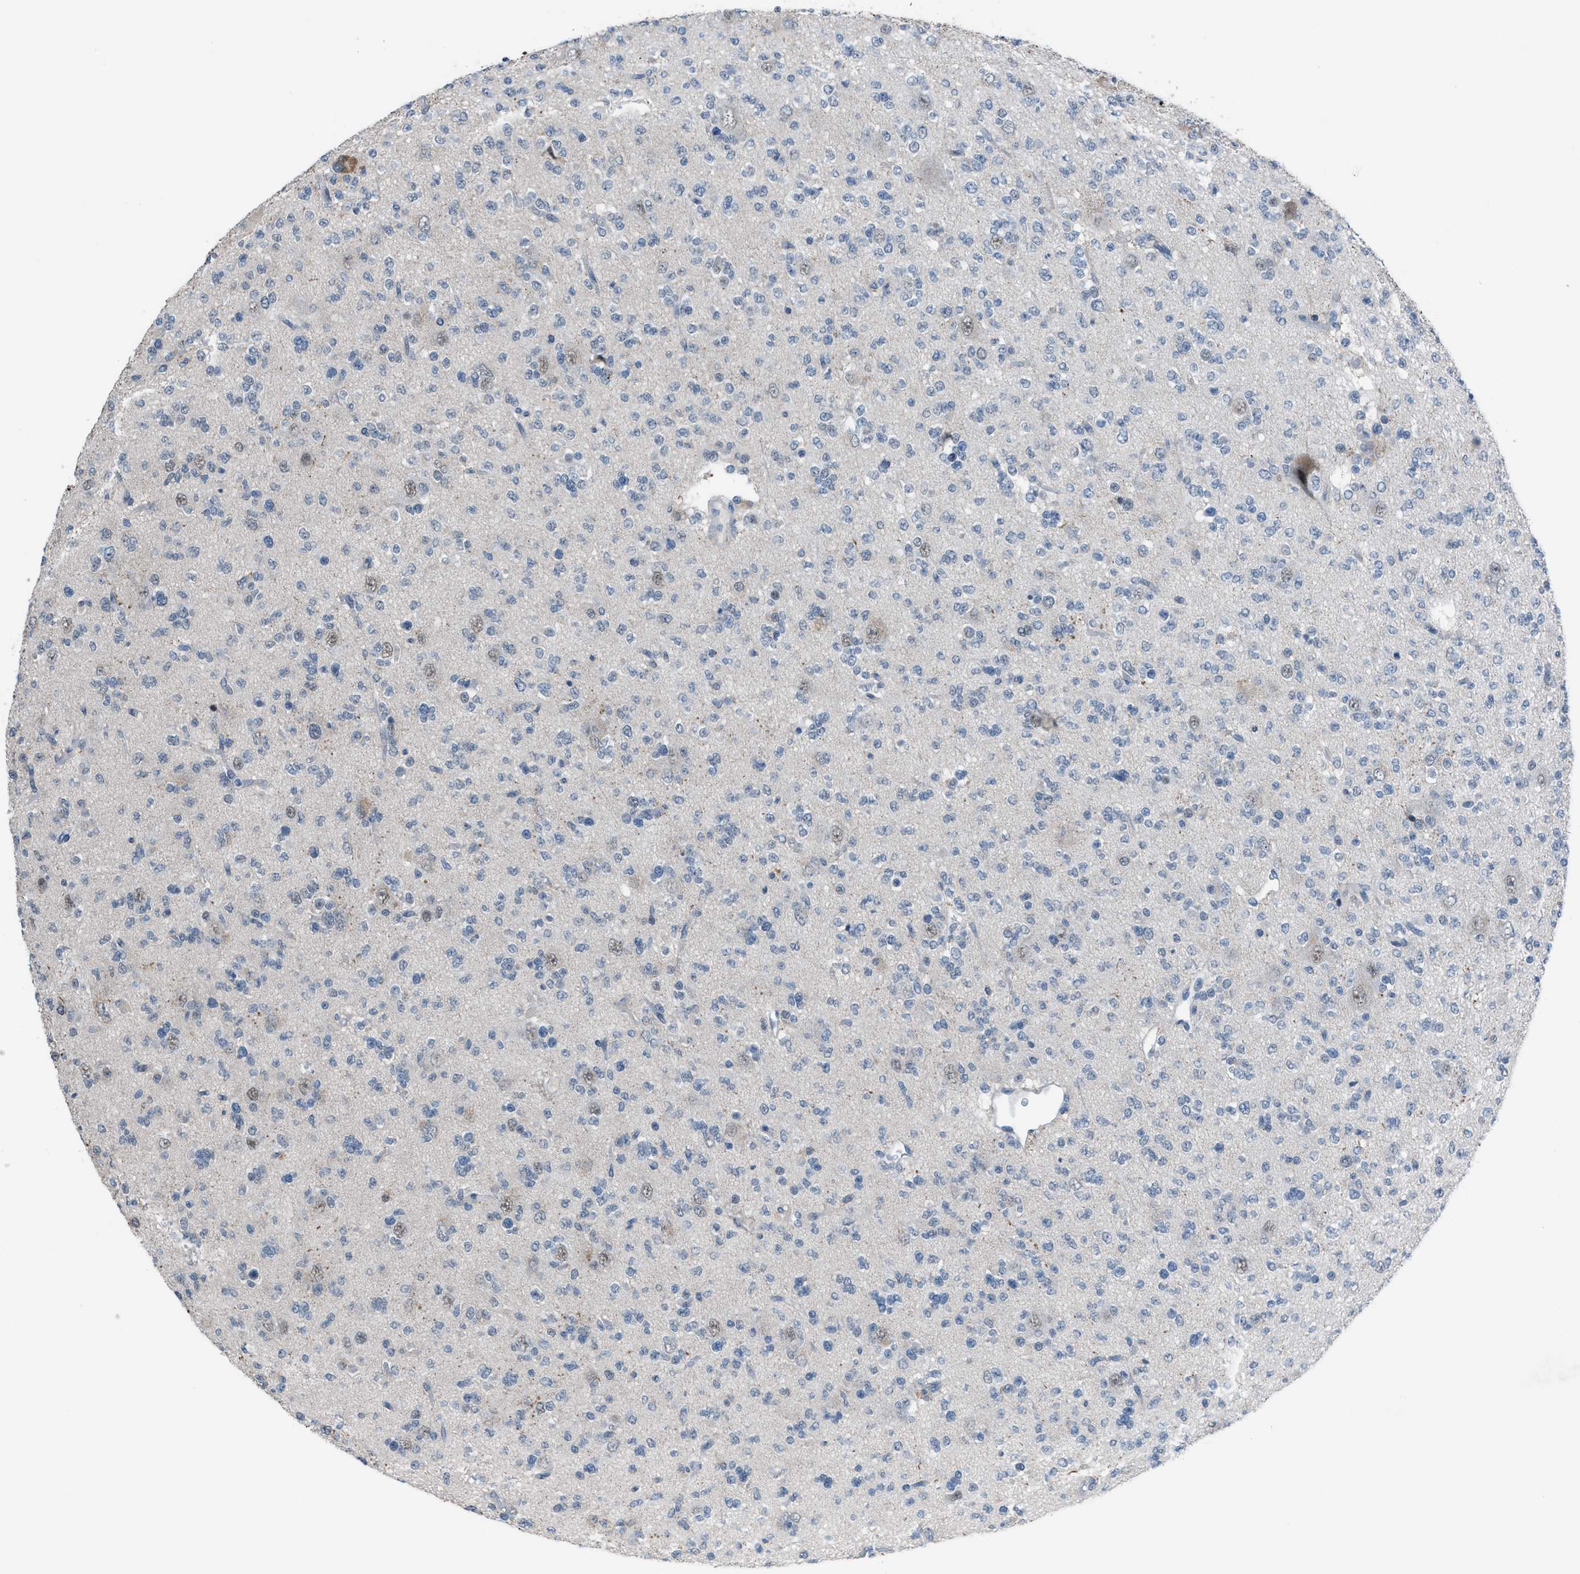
{"staining": {"intensity": "negative", "quantity": "none", "location": "none"}, "tissue": "glioma", "cell_type": "Tumor cells", "image_type": "cancer", "snomed": [{"axis": "morphology", "description": "Glioma, malignant, Low grade"}, {"axis": "topography", "description": "Brain"}], "caption": "A histopathology image of human glioma is negative for staining in tumor cells.", "gene": "ANAPC11", "patient": {"sex": "male", "age": 38}}